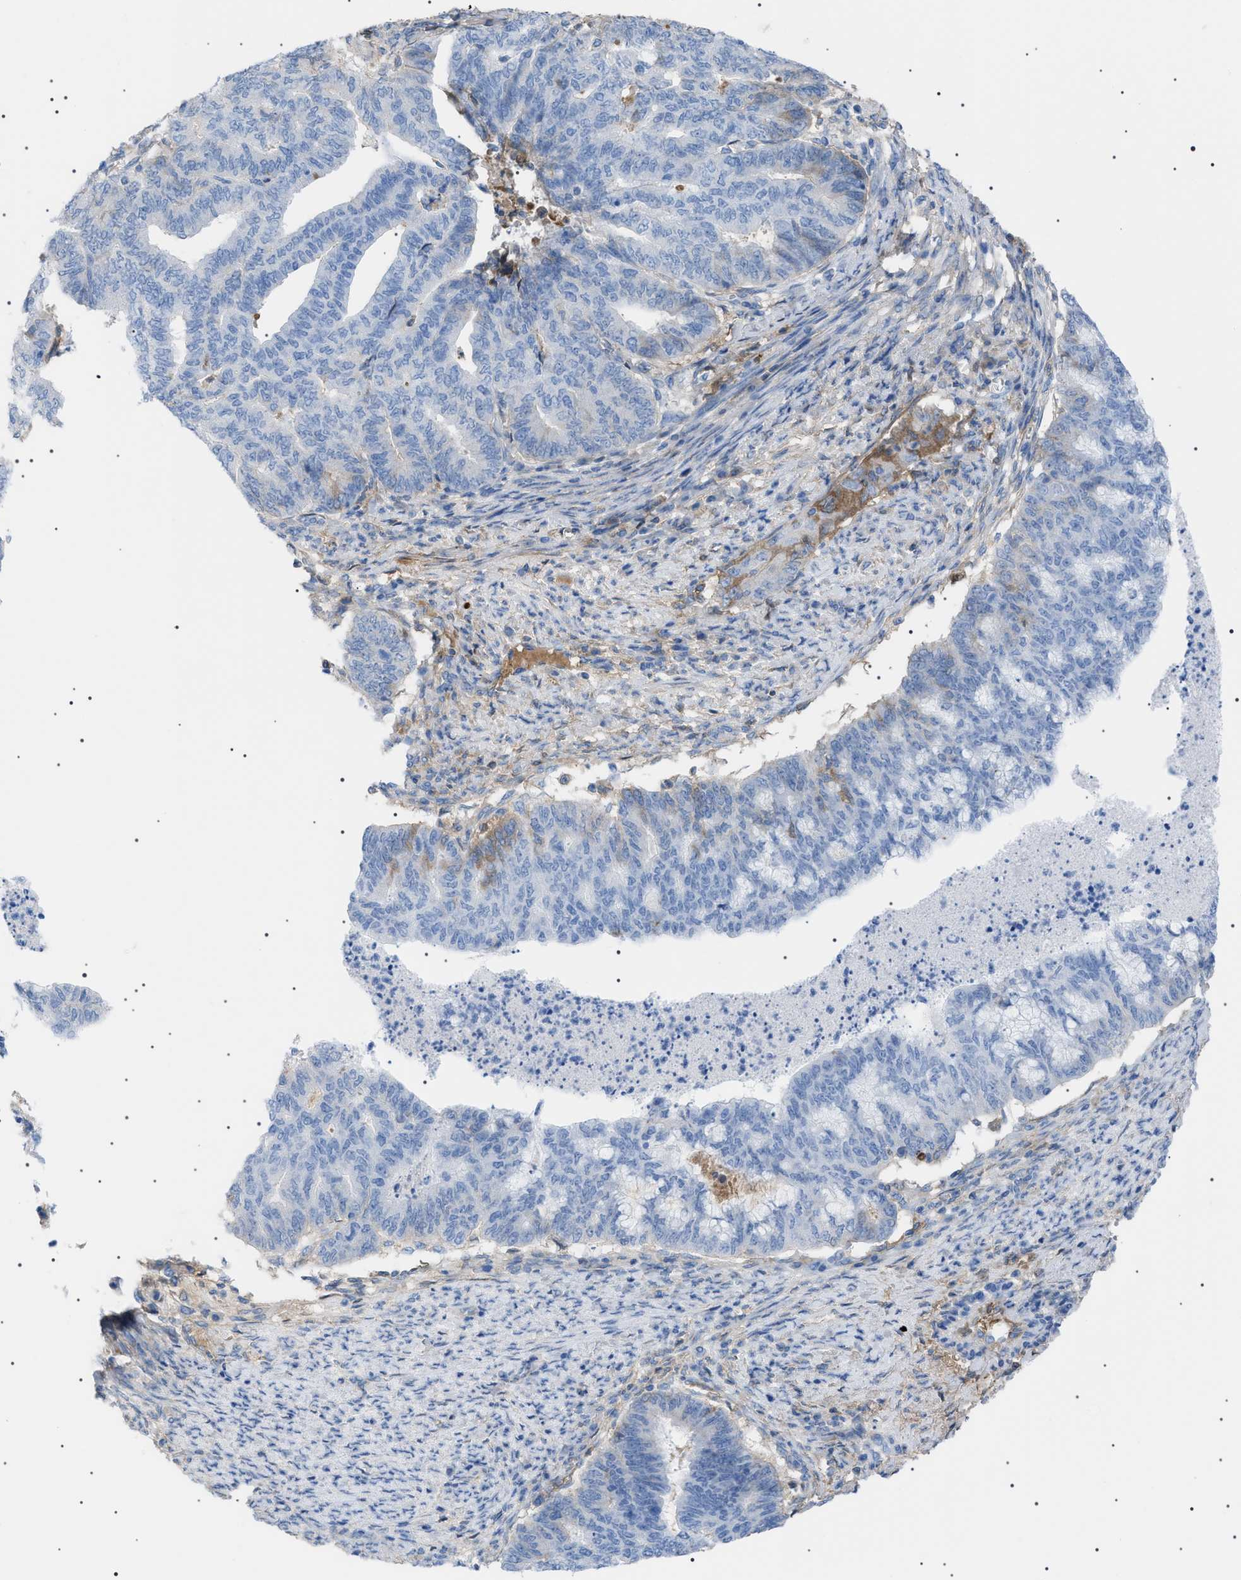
{"staining": {"intensity": "negative", "quantity": "none", "location": "none"}, "tissue": "endometrial cancer", "cell_type": "Tumor cells", "image_type": "cancer", "snomed": [{"axis": "morphology", "description": "Adenocarcinoma, NOS"}, {"axis": "topography", "description": "Endometrium"}], "caption": "Tumor cells show no significant staining in adenocarcinoma (endometrial). (Brightfield microscopy of DAB (3,3'-diaminobenzidine) IHC at high magnification).", "gene": "LPA", "patient": {"sex": "female", "age": 79}}